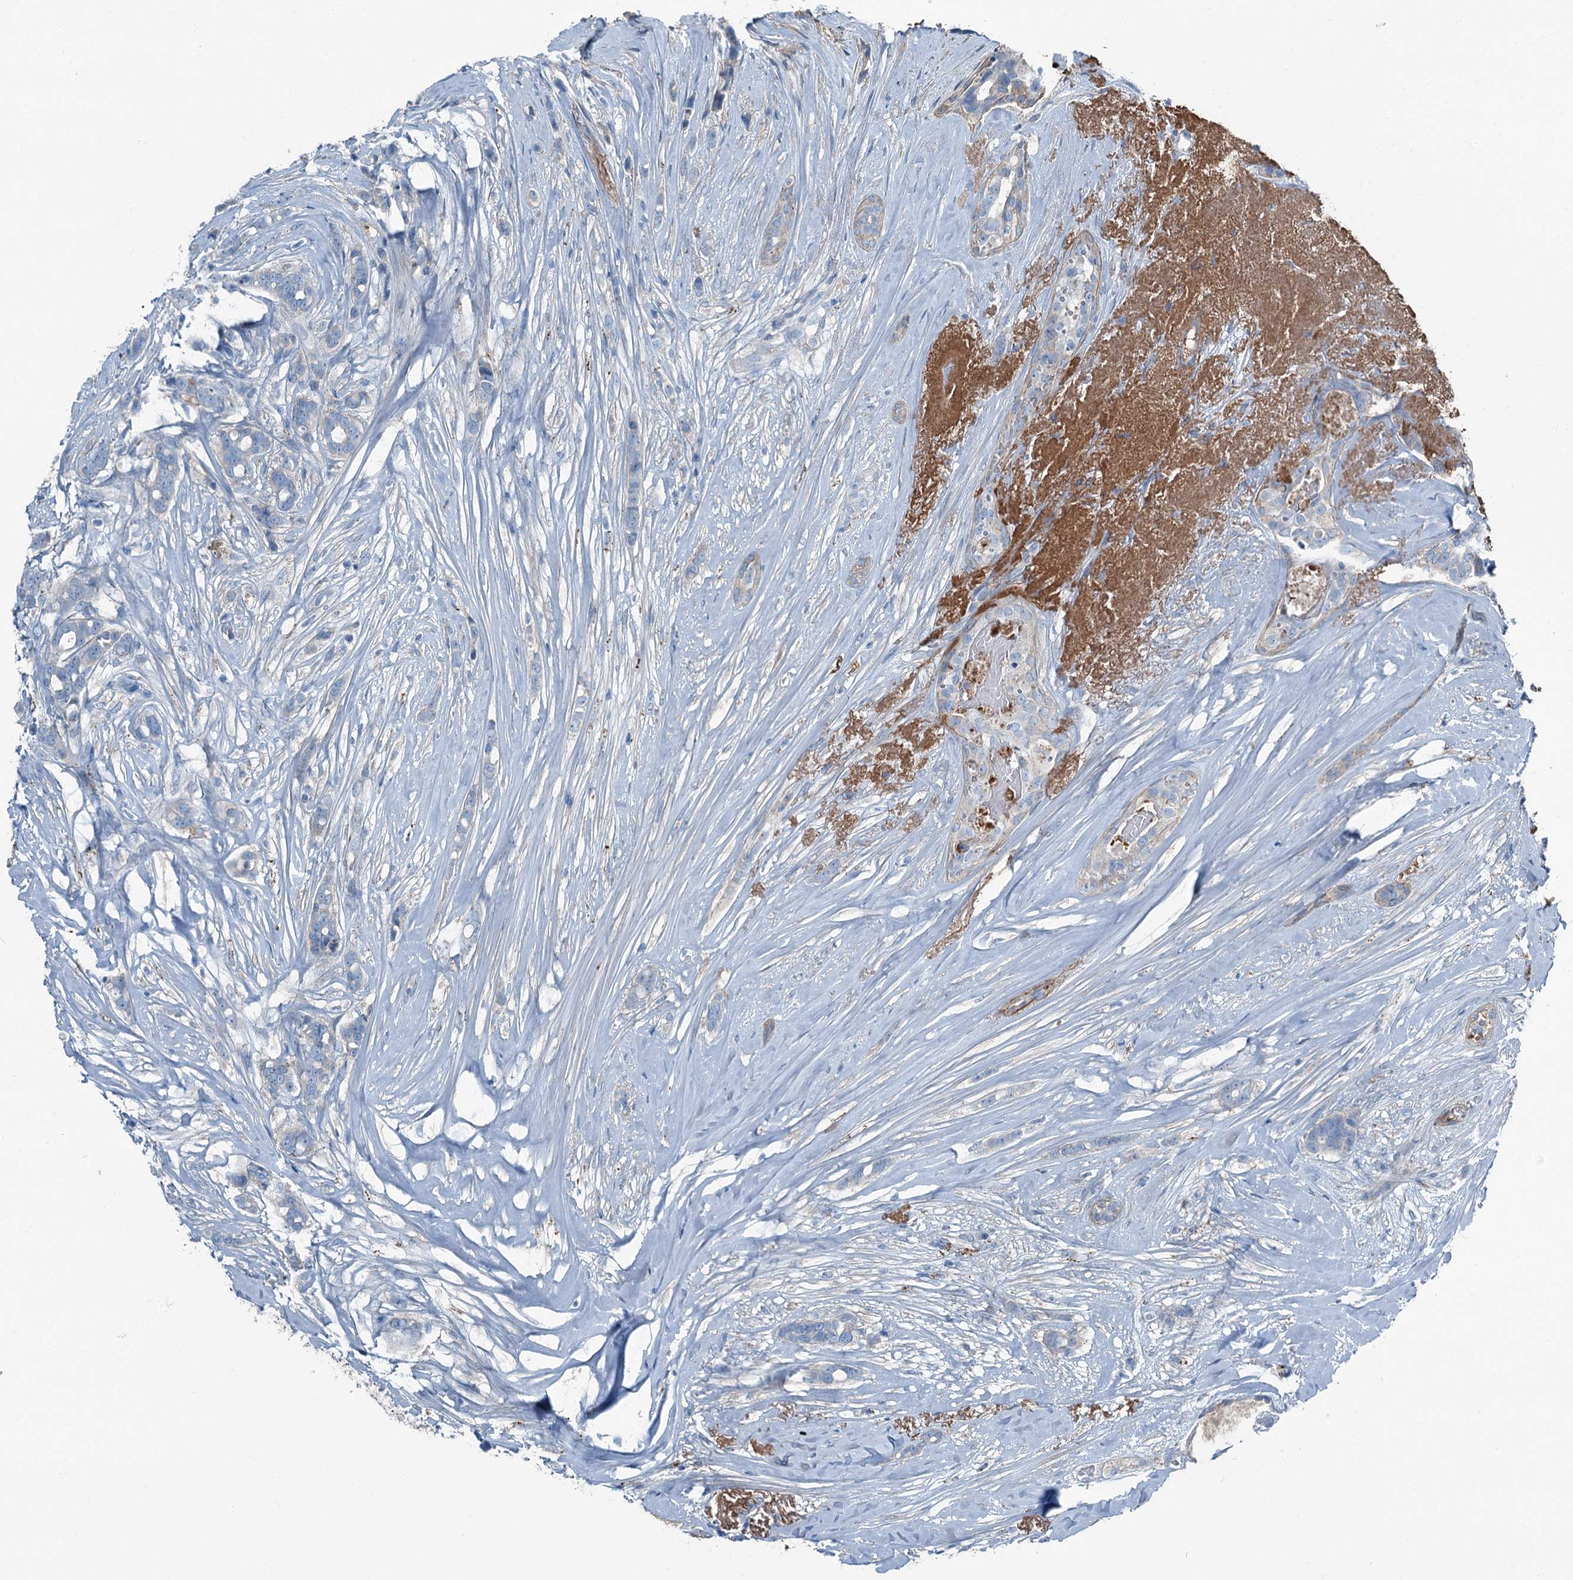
{"staining": {"intensity": "negative", "quantity": "none", "location": "none"}, "tissue": "breast cancer", "cell_type": "Tumor cells", "image_type": "cancer", "snomed": [{"axis": "morphology", "description": "Lobular carcinoma"}, {"axis": "topography", "description": "Breast"}], "caption": "A high-resolution image shows immunohistochemistry (IHC) staining of lobular carcinoma (breast), which shows no significant positivity in tumor cells.", "gene": "AXL", "patient": {"sex": "female", "age": 51}}